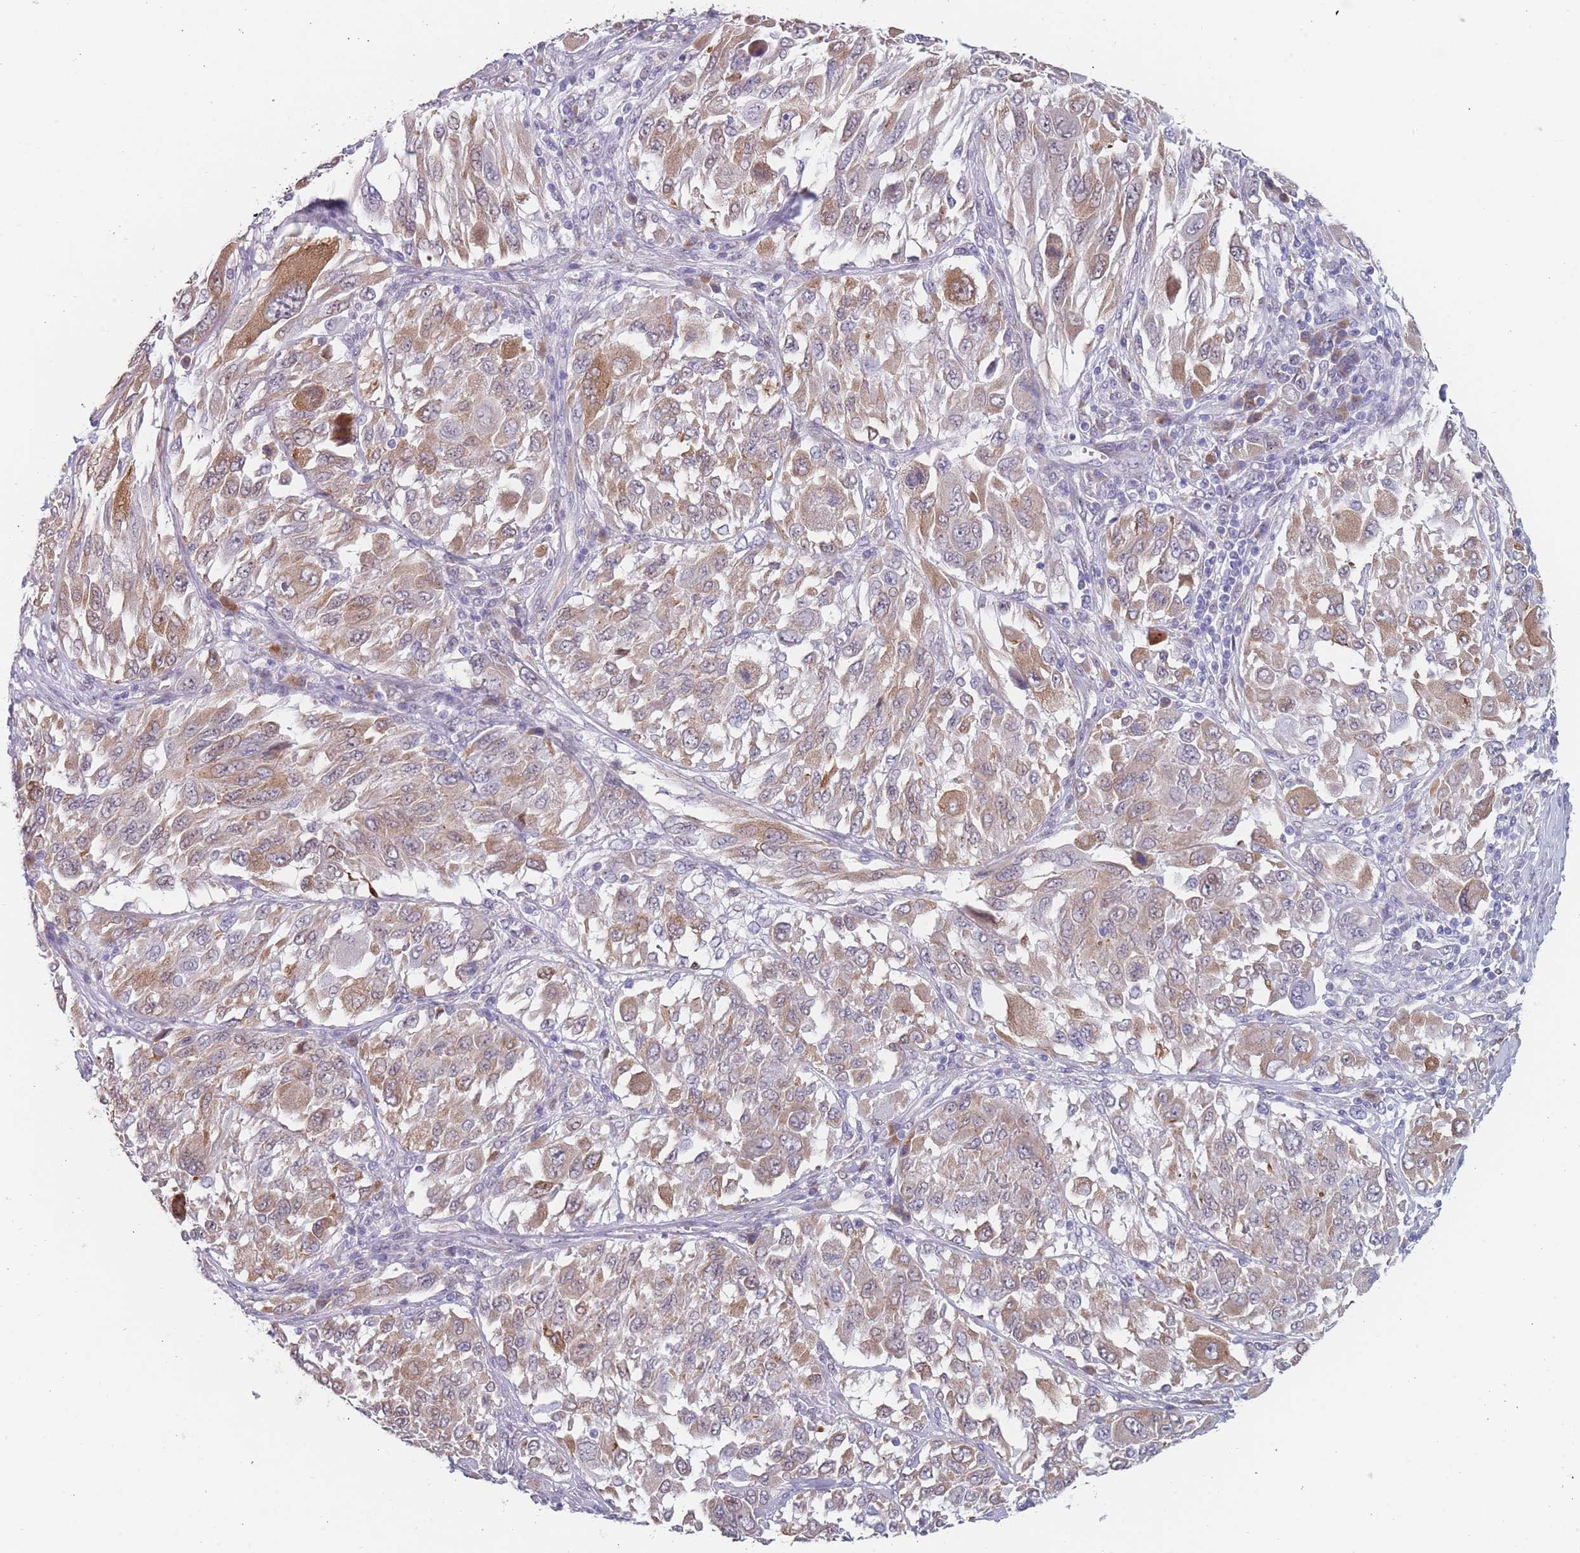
{"staining": {"intensity": "moderate", "quantity": ">75%", "location": "cytoplasmic/membranous"}, "tissue": "melanoma", "cell_type": "Tumor cells", "image_type": "cancer", "snomed": [{"axis": "morphology", "description": "Malignant melanoma, NOS"}, {"axis": "topography", "description": "Skin"}], "caption": "Protein staining by immunohistochemistry (IHC) reveals moderate cytoplasmic/membranous positivity in about >75% of tumor cells in malignant melanoma. (DAB IHC, brown staining for protein, blue staining for nuclei).", "gene": "TMED10", "patient": {"sex": "female", "age": 91}}